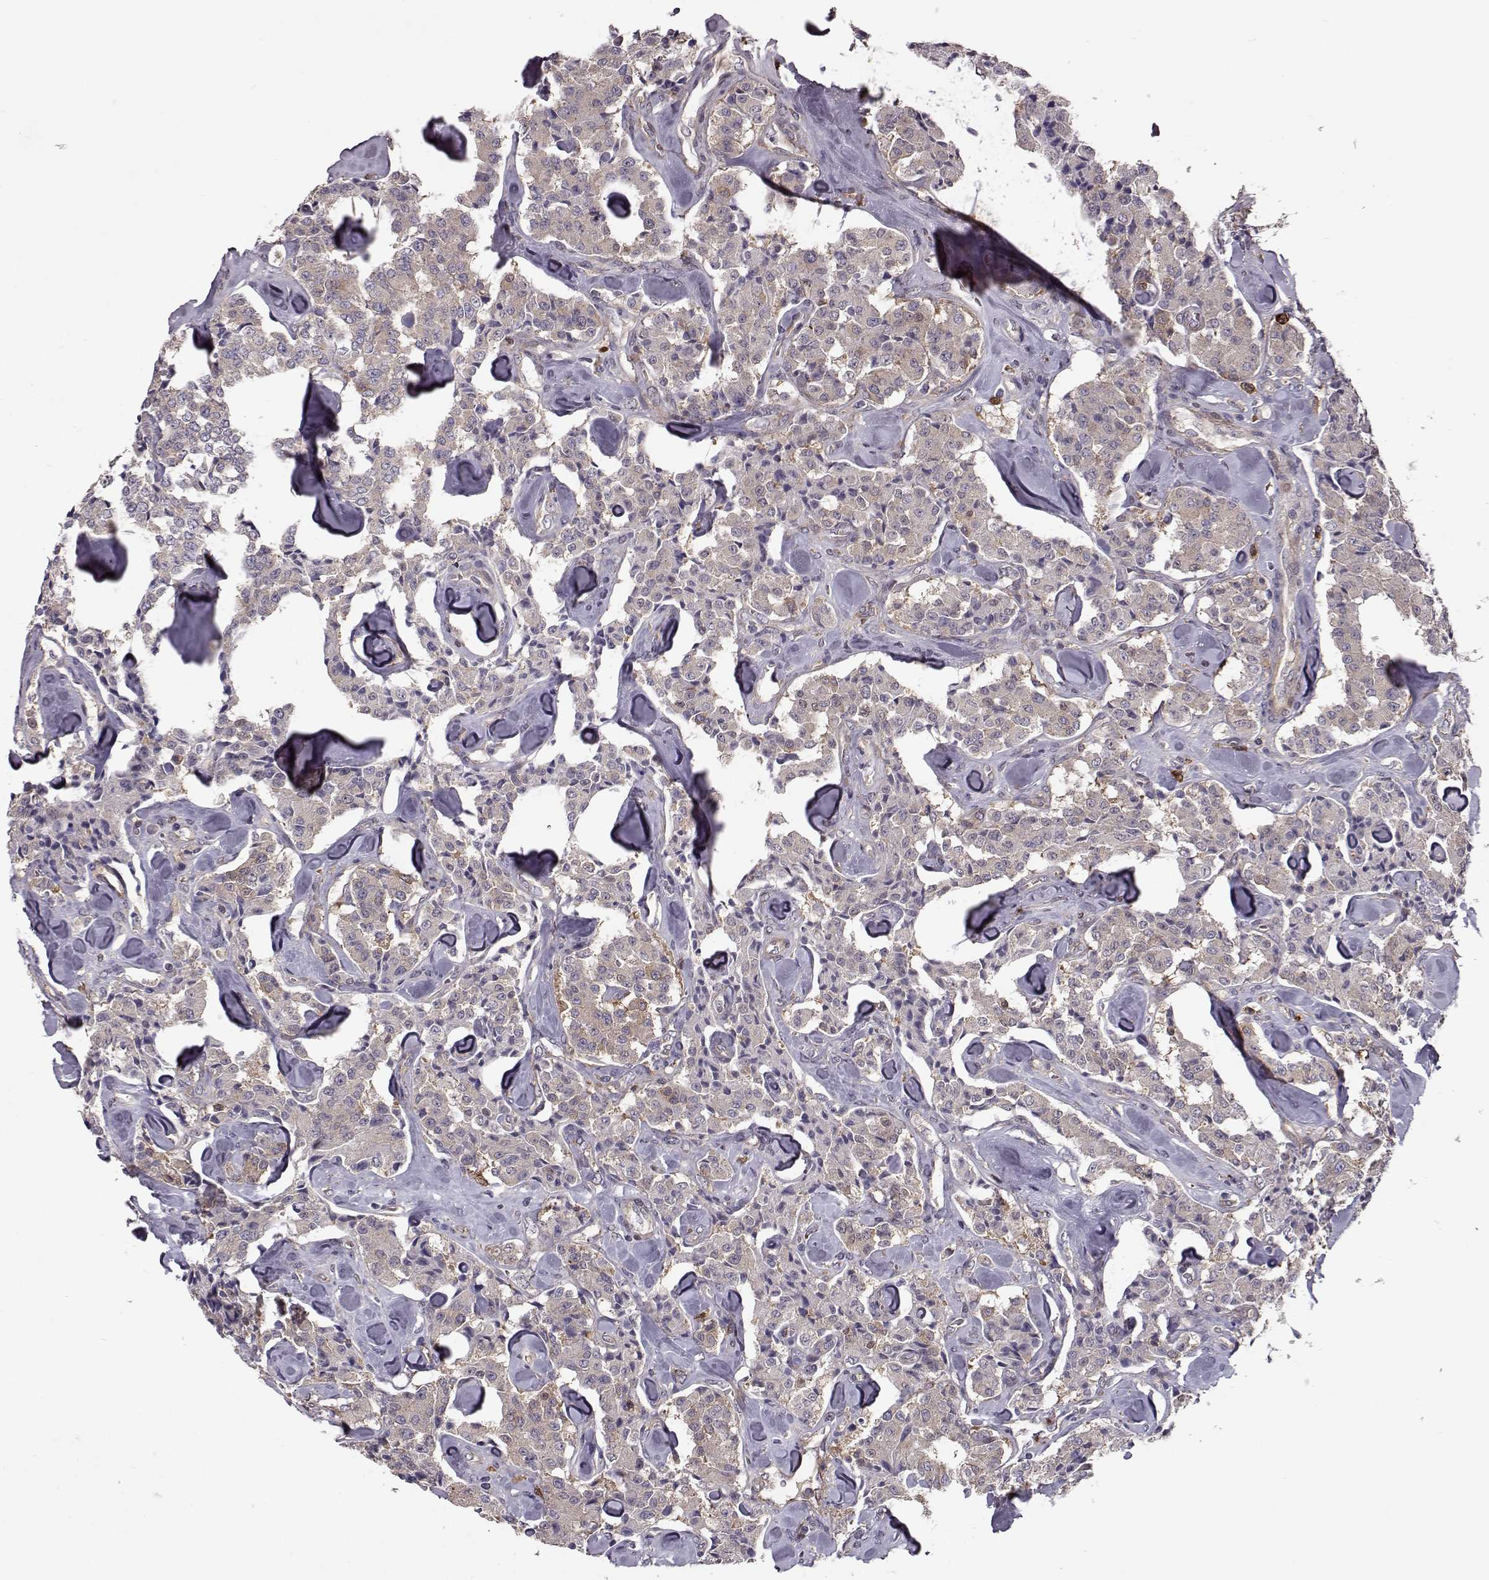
{"staining": {"intensity": "weak", "quantity": "<25%", "location": "cytoplasmic/membranous"}, "tissue": "carcinoid", "cell_type": "Tumor cells", "image_type": "cancer", "snomed": [{"axis": "morphology", "description": "Carcinoid, malignant, NOS"}, {"axis": "topography", "description": "Pancreas"}], "caption": "Human malignant carcinoid stained for a protein using immunohistochemistry (IHC) displays no positivity in tumor cells.", "gene": "RANBP1", "patient": {"sex": "male", "age": 41}}